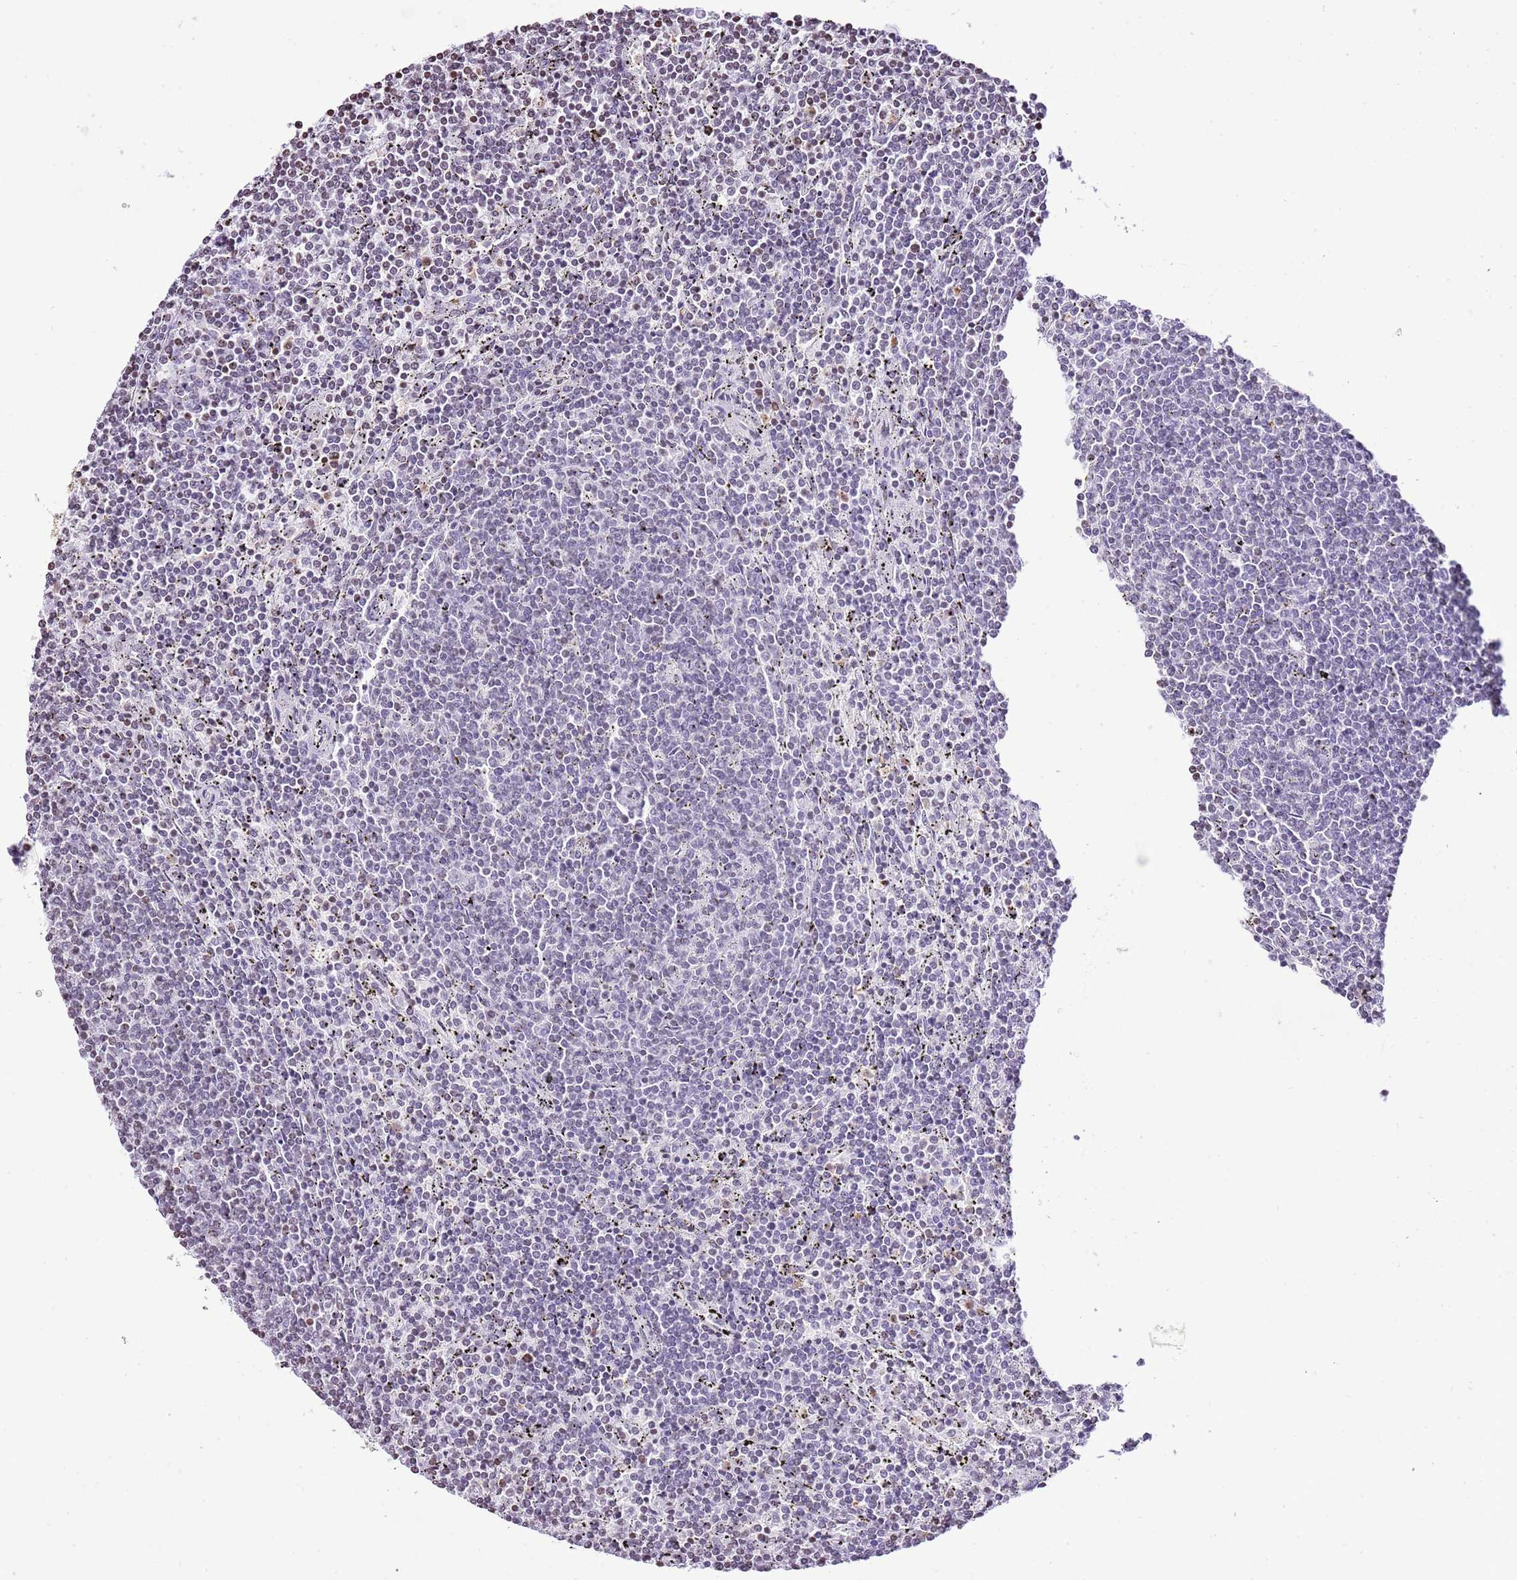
{"staining": {"intensity": "moderate", "quantity": "<25%", "location": "nuclear"}, "tissue": "lymphoma", "cell_type": "Tumor cells", "image_type": "cancer", "snomed": [{"axis": "morphology", "description": "Malignant lymphoma, non-Hodgkin's type, Low grade"}, {"axis": "topography", "description": "Spleen"}], "caption": "IHC (DAB (3,3'-diaminobenzidine)) staining of human low-grade malignant lymphoma, non-Hodgkin's type exhibits moderate nuclear protein staining in about <25% of tumor cells.", "gene": "PRR15", "patient": {"sex": "female", "age": 50}}